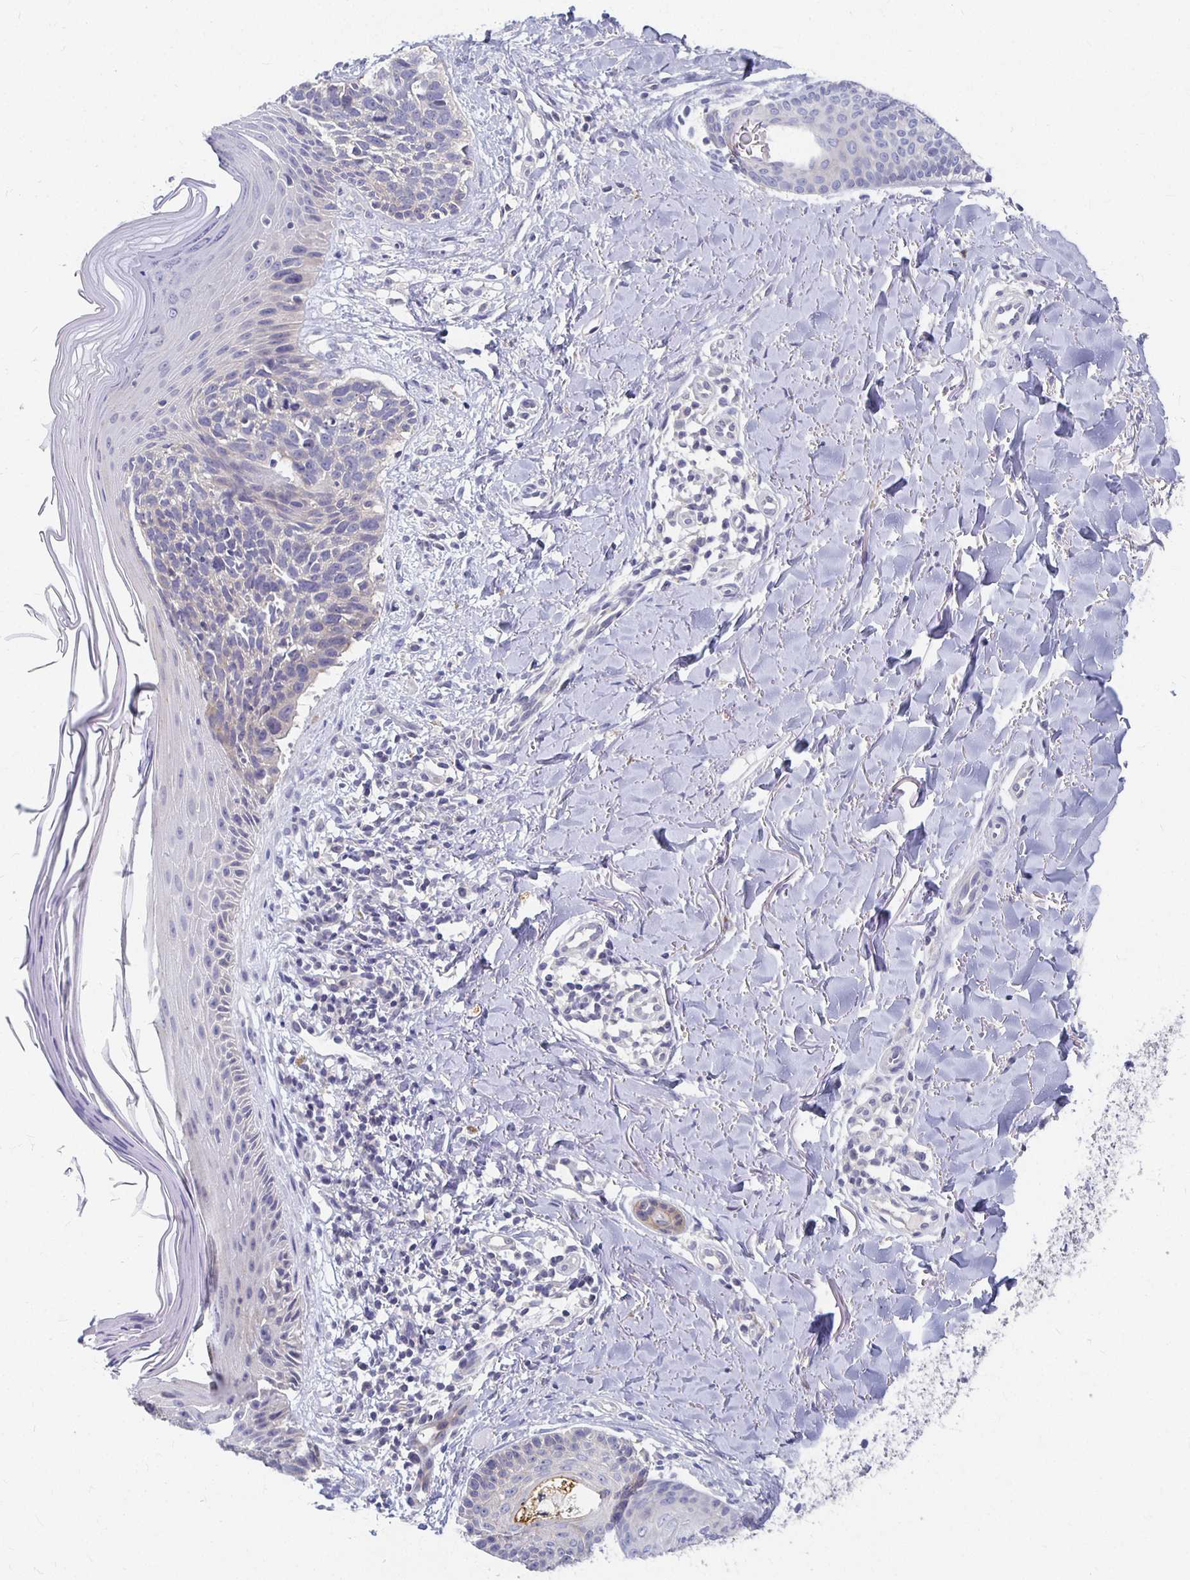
{"staining": {"intensity": "negative", "quantity": "none", "location": "none"}, "tissue": "skin cancer", "cell_type": "Tumor cells", "image_type": "cancer", "snomed": [{"axis": "morphology", "description": "Basal cell carcinoma"}, {"axis": "topography", "description": "Skin"}], "caption": "A photomicrograph of human basal cell carcinoma (skin) is negative for staining in tumor cells.", "gene": "FKRP", "patient": {"sex": "female", "age": 45}}